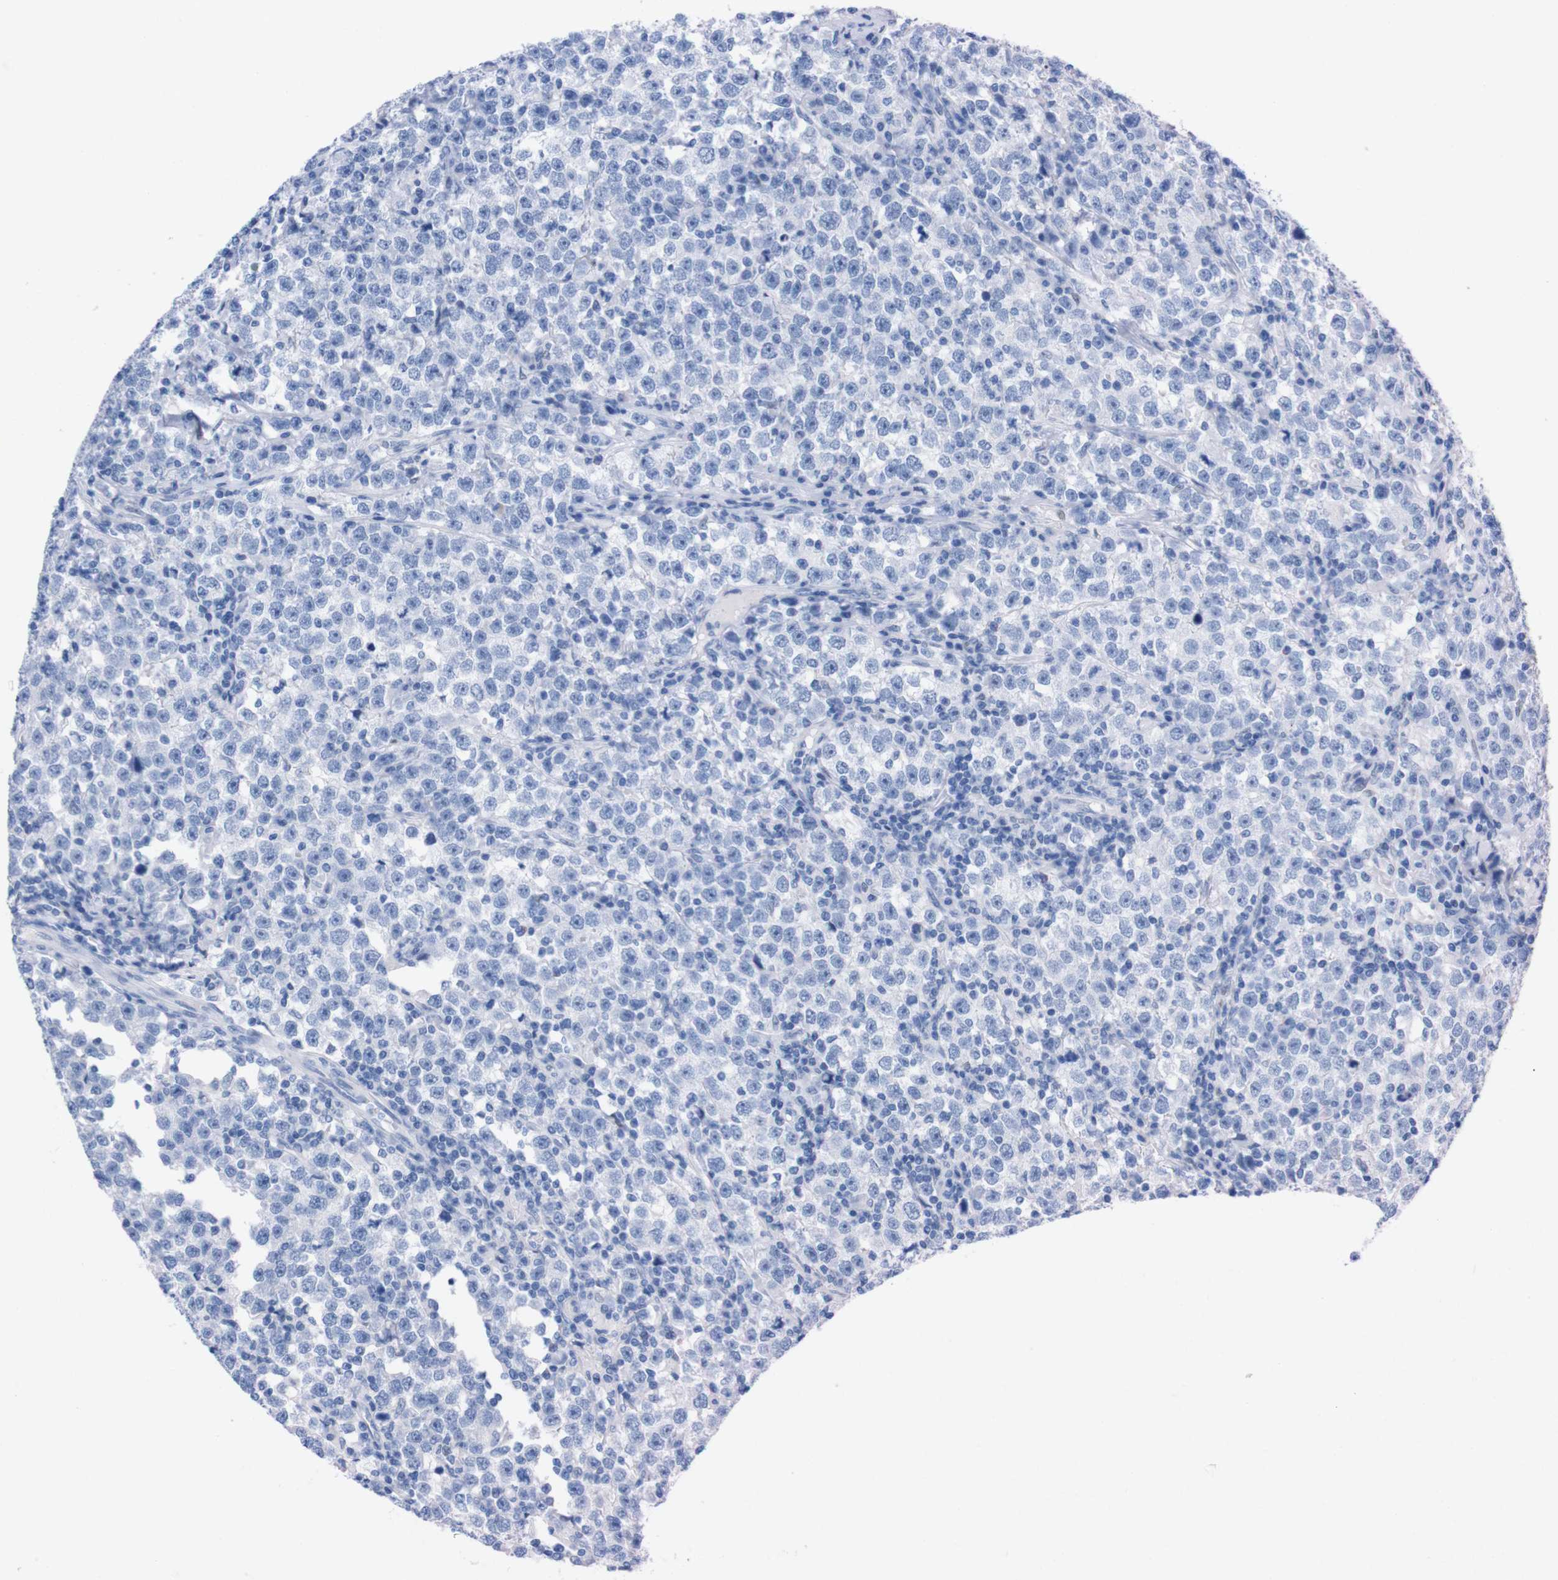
{"staining": {"intensity": "negative", "quantity": "none", "location": "none"}, "tissue": "testis cancer", "cell_type": "Tumor cells", "image_type": "cancer", "snomed": [{"axis": "morphology", "description": "Seminoma, NOS"}, {"axis": "topography", "description": "Testis"}], "caption": "Protein analysis of testis cancer (seminoma) reveals no significant expression in tumor cells.", "gene": "P2RY12", "patient": {"sex": "male", "age": 43}}